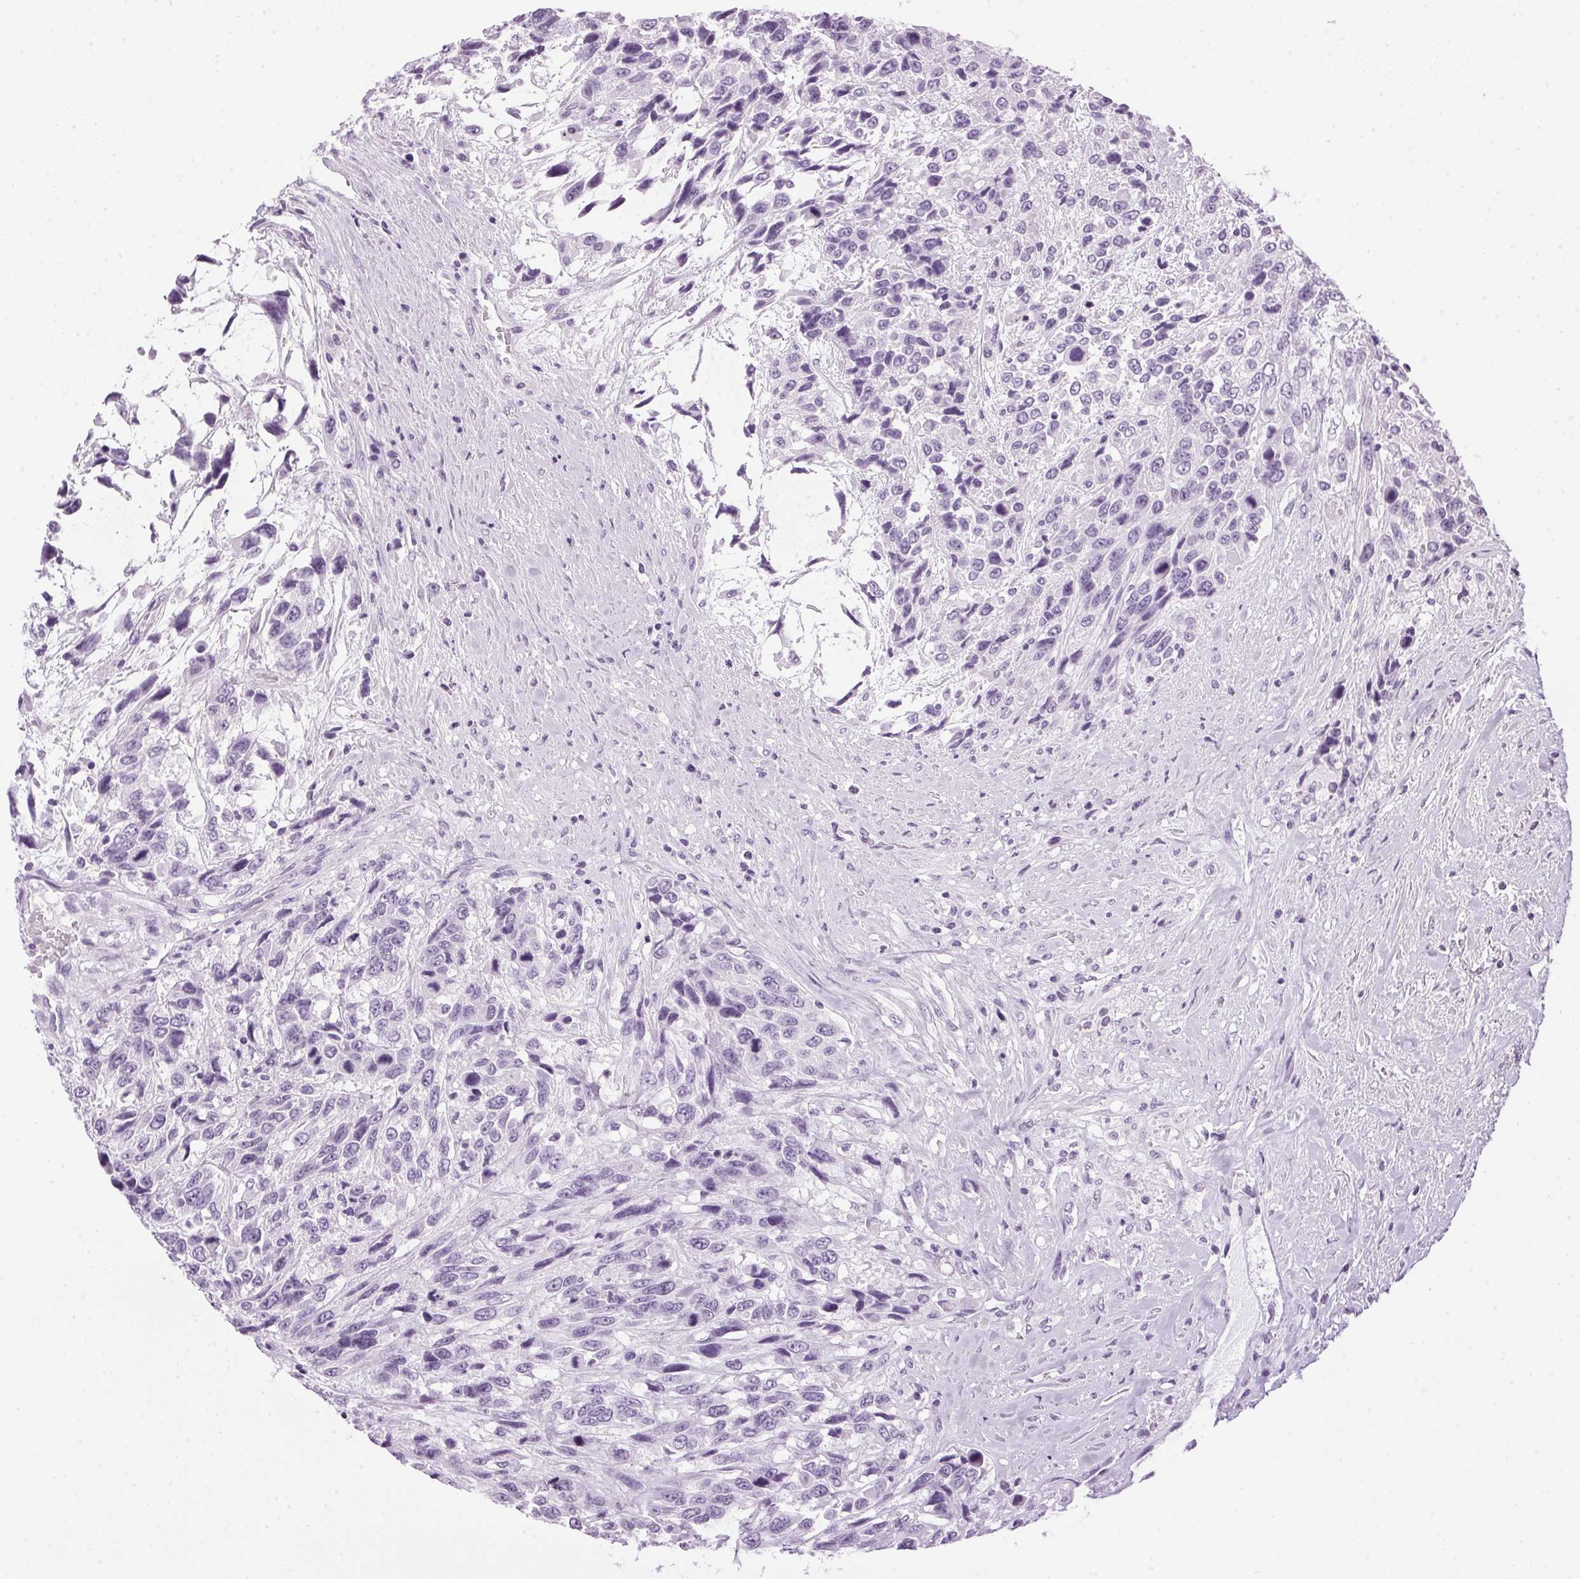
{"staining": {"intensity": "negative", "quantity": "none", "location": "none"}, "tissue": "urothelial cancer", "cell_type": "Tumor cells", "image_type": "cancer", "snomed": [{"axis": "morphology", "description": "Urothelial carcinoma, High grade"}, {"axis": "topography", "description": "Urinary bladder"}], "caption": "A high-resolution histopathology image shows immunohistochemistry staining of urothelial carcinoma (high-grade), which reveals no significant expression in tumor cells.", "gene": "SP7", "patient": {"sex": "female", "age": 70}}